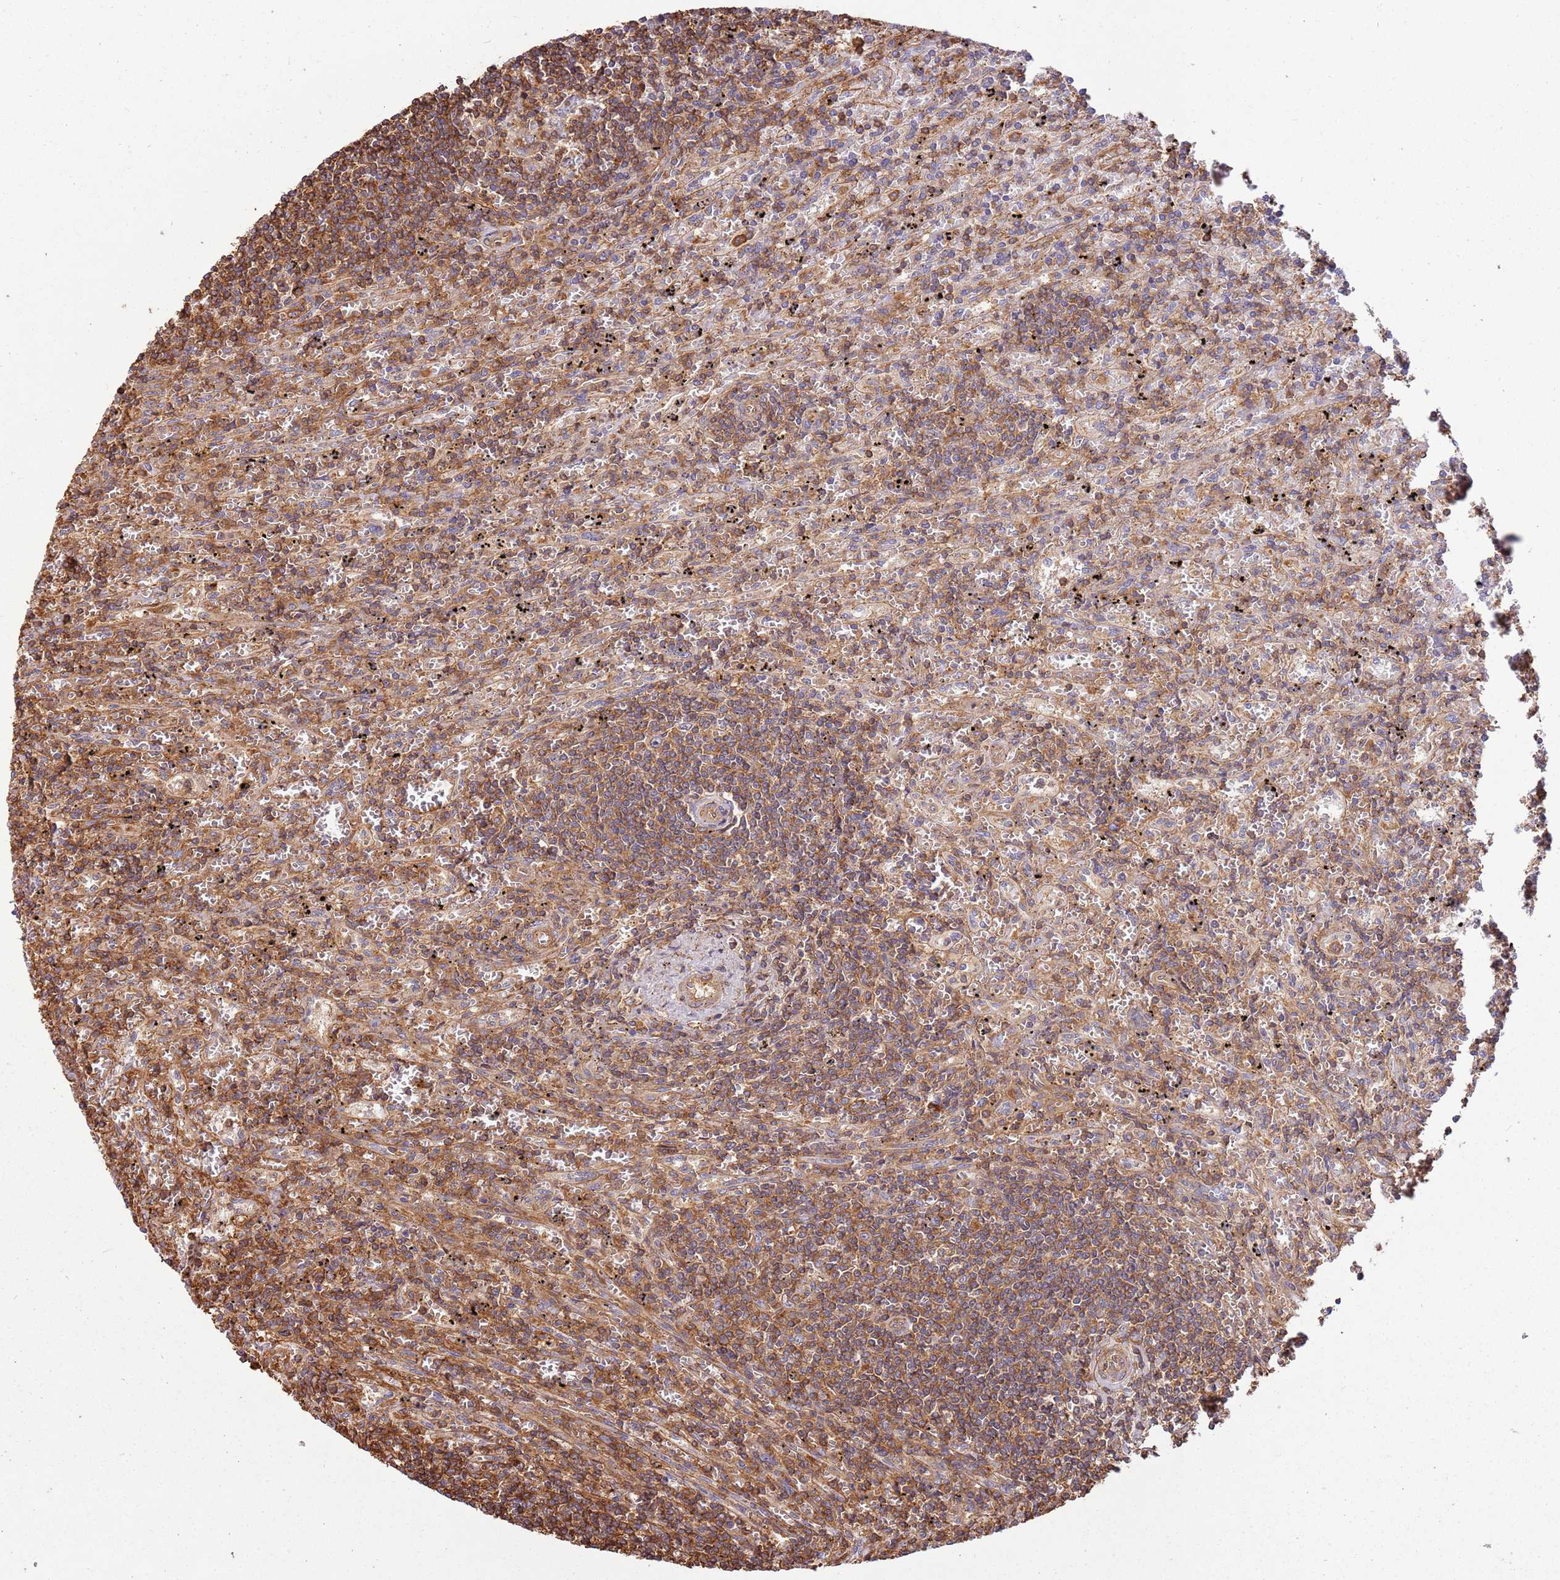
{"staining": {"intensity": "moderate", "quantity": ">75%", "location": "cytoplasmic/membranous"}, "tissue": "lymphoma", "cell_type": "Tumor cells", "image_type": "cancer", "snomed": [{"axis": "morphology", "description": "Malignant lymphoma, non-Hodgkin's type, Low grade"}, {"axis": "topography", "description": "Spleen"}], "caption": "Immunohistochemical staining of lymphoma shows medium levels of moderate cytoplasmic/membranous staining in about >75% of tumor cells. The staining was performed using DAB, with brown indicating positive protein expression. Nuclei are stained blue with hematoxylin.", "gene": "ACVR2A", "patient": {"sex": "male", "age": 76}}